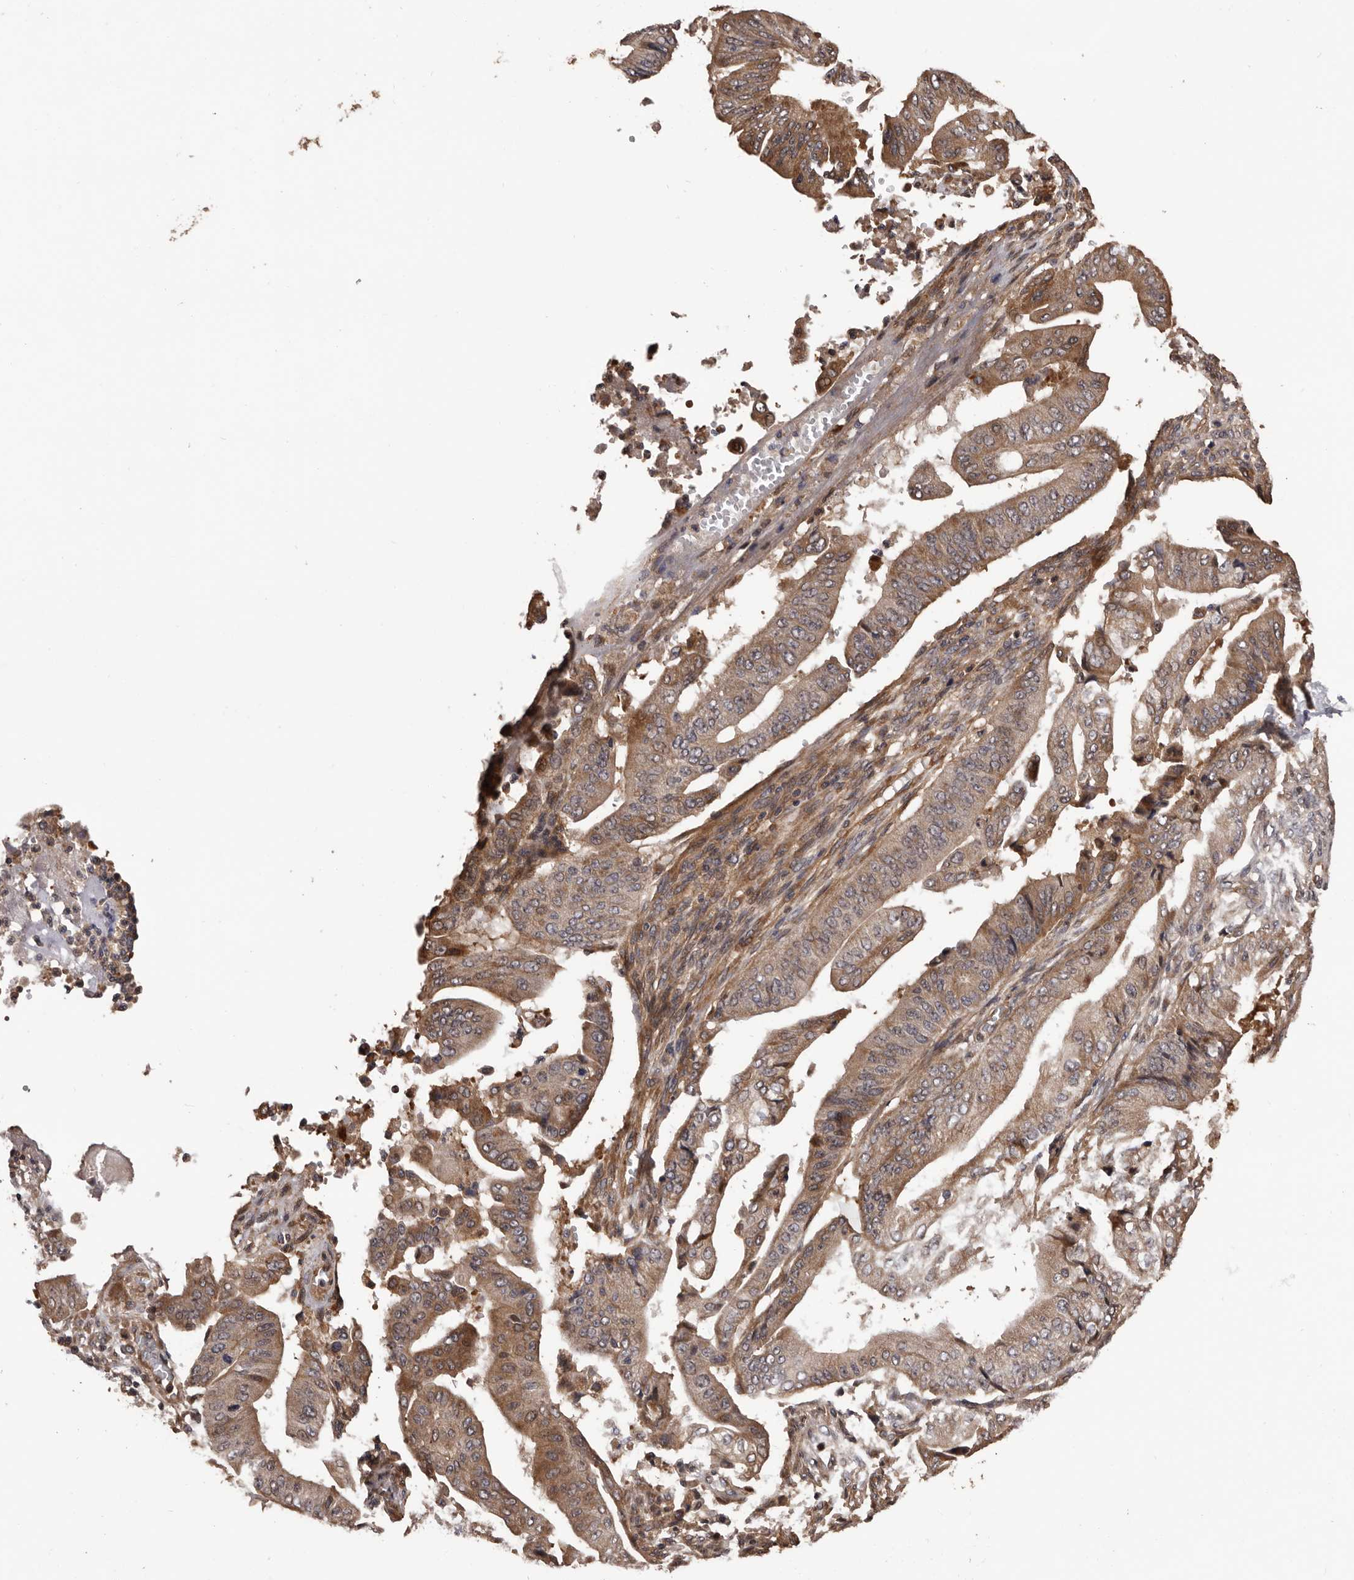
{"staining": {"intensity": "moderate", "quantity": ">75%", "location": "cytoplasmic/membranous"}, "tissue": "pancreatic cancer", "cell_type": "Tumor cells", "image_type": "cancer", "snomed": [{"axis": "morphology", "description": "Adenocarcinoma, NOS"}, {"axis": "topography", "description": "Pancreas"}], "caption": "Tumor cells demonstrate moderate cytoplasmic/membranous staining in about >75% of cells in adenocarcinoma (pancreatic). The staining was performed using DAB (3,3'-diaminobenzidine) to visualize the protein expression in brown, while the nuclei were stained in blue with hematoxylin (Magnification: 20x).", "gene": "ADAMTS2", "patient": {"sex": "female", "age": 77}}